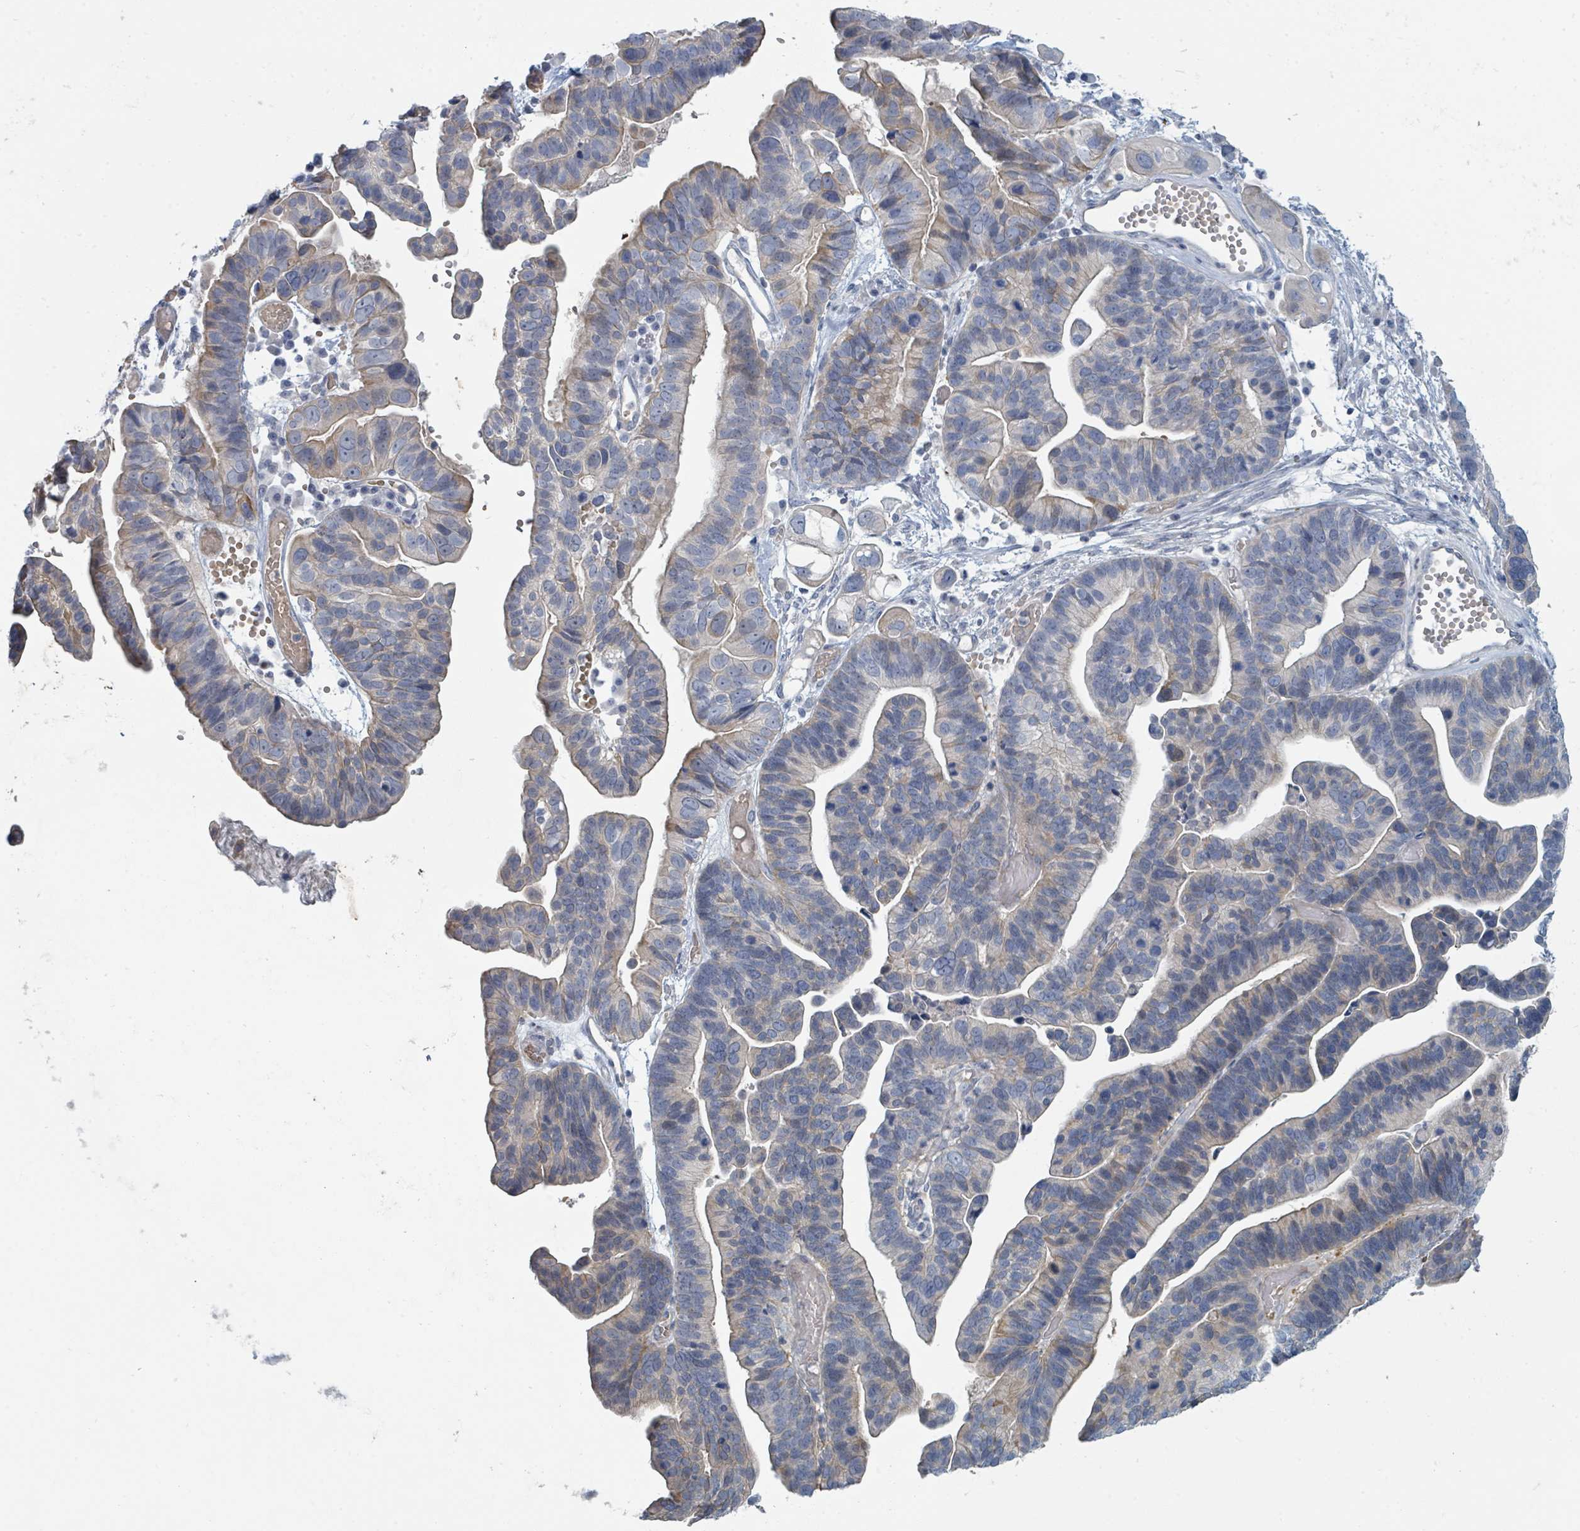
{"staining": {"intensity": "weak", "quantity": "<25%", "location": "cytoplasmic/membranous"}, "tissue": "ovarian cancer", "cell_type": "Tumor cells", "image_type": "cancer", "snomed": [{"axis": "morphology", "description": "Cystadenocarcinoma, serous, NOS"}, {"axis": "topography", "description": "Ovary"}], "caption": "Image shows no protein positivity in tumor cells of ovarian cancer (serous cystadenocarcinoma) tissue.", "gene": "SLC25A45", "patient": {"sex": "female", "age": 56}}